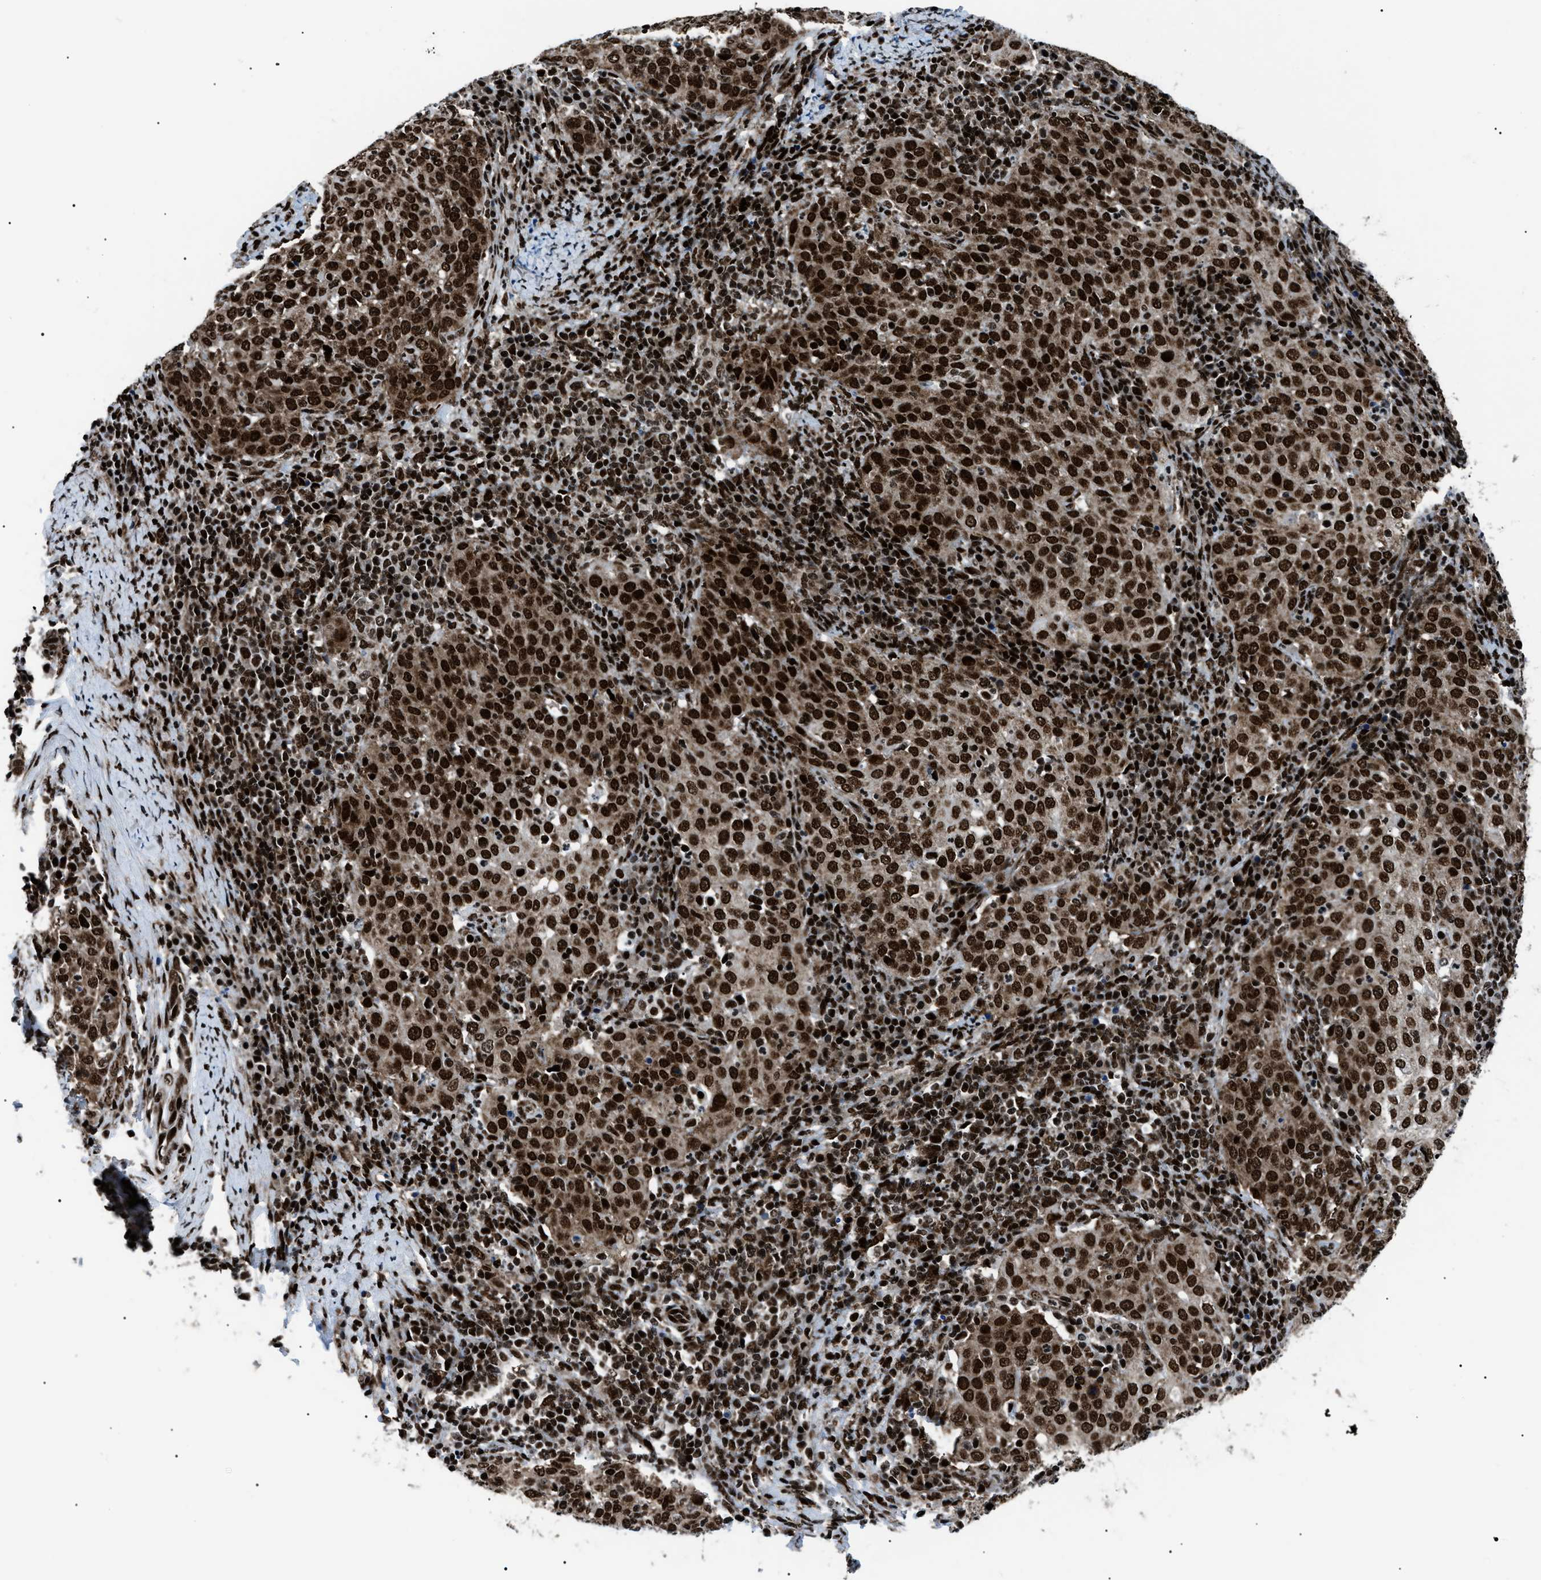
{"staining": {"intensity": "strong", "quantity": ">75%", "location": "nuclear"}, "tissue": "cervical cancer", "cell_type": "Tumor cells", "image_type": "cancer", "snomed": [{"axis": "morphology", "description": "Squamous cell carcinoma, NOS"}, {"axis": "topography", "description": "Cervix"}], "caption": "This micrograph shows immunohistochemistry (IHC) staining of human squamous cell carcinoma (cervical), with high strong nuclear expression in about >75% of tumor cells.", "gene": "HNRNPK", "patient": {"sex": "female", "age": 51}}